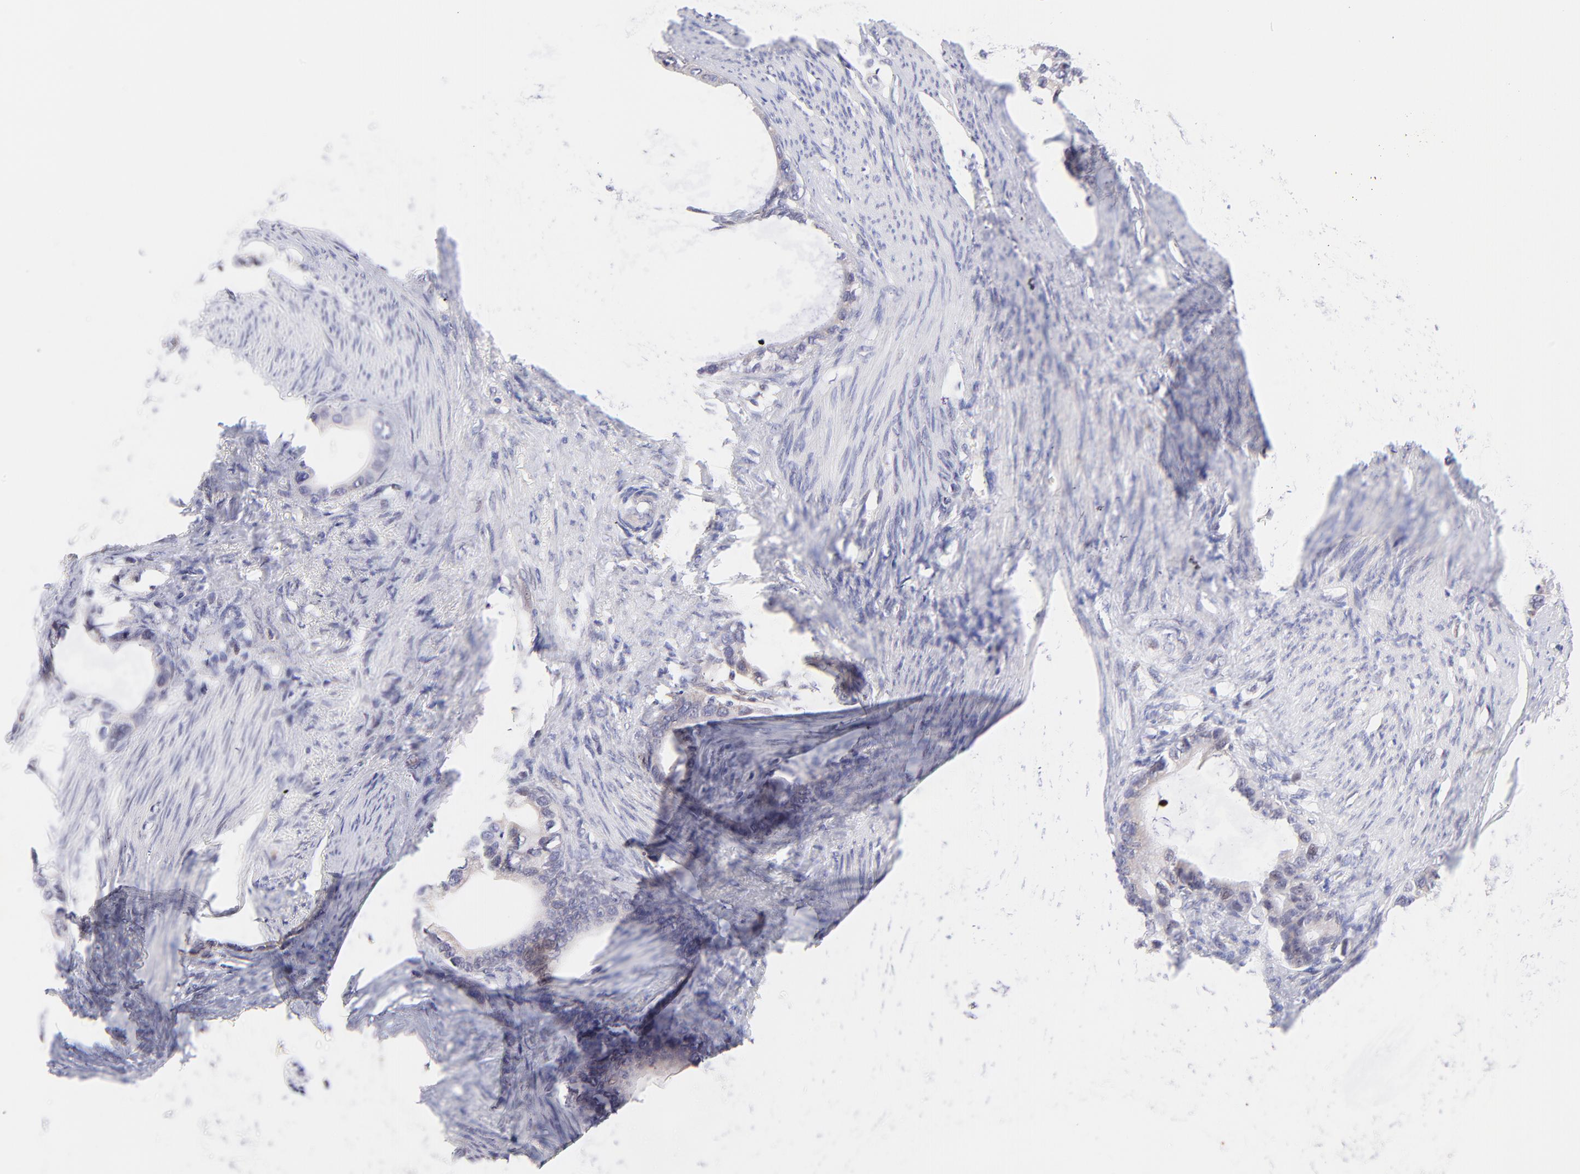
{"staining": {"intensity": "weak", "quantity": ">75%", "location": "cytoplasmic/membranous"}, "tissue": "stomach cancer", "cell_type": "Tumor cells", "image_type": "cancer", "snomed": [{"axis": "morphology", "description": "Adenocarcinoma, NOS"}, {"axis": "topography", "description": "Stomach"}], "caption": "Adenocarcinoma (stomach) stained with DAB (3,3'-diaminobenzidine) immunohistochemistry exhibits low levels of weak cytoplasmic/membranous expression in about >75% of tumor cells. (Stains: DAB in brown, nuclei in blue, Microscopy: brightfield microscopy at high magnification).", "gene": "PBDC1", "patient": {"sex": "female", "age": 75}}